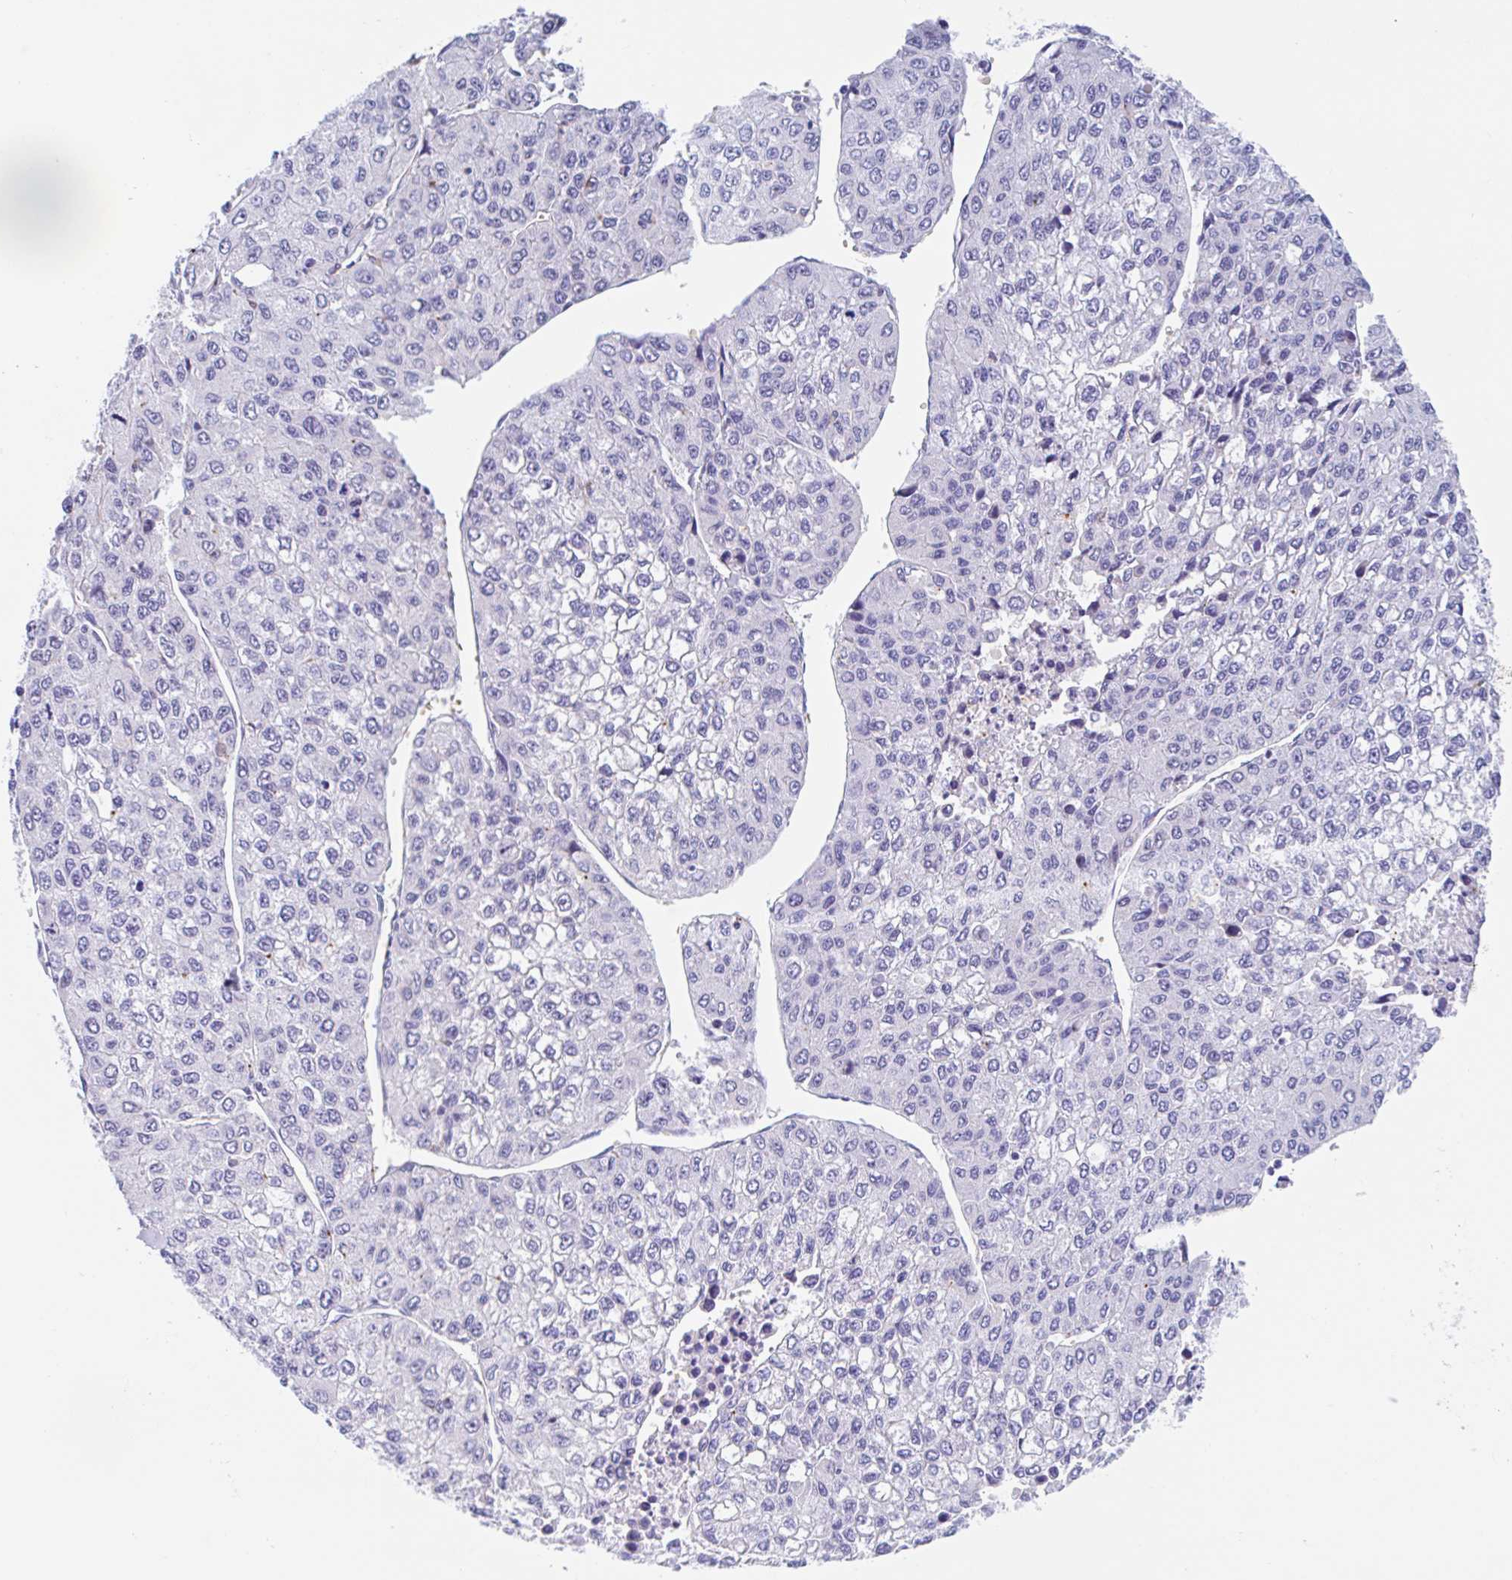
{"staining": {"intensity": "negative", "quantity": "none", "location": "none"}, "tissue": "liver cancer", "cell_type": "Tumor cells", "image_type": "cancer", "snomed": [{"axis": "morphology", "description": "Carcinoma, Hepatocellular, NOS"}, {"axis": "topography", "description": "Liver"}], "caption": "High magnification brightfield microscopy of liver hepatocellular carcinoma stained with DAB (brown) and counterstained with hematoxylin (blue): tumor cells show no significant expression.", "gene": "ANKRD9", "patient": {"sex": "female", "age": 66}}